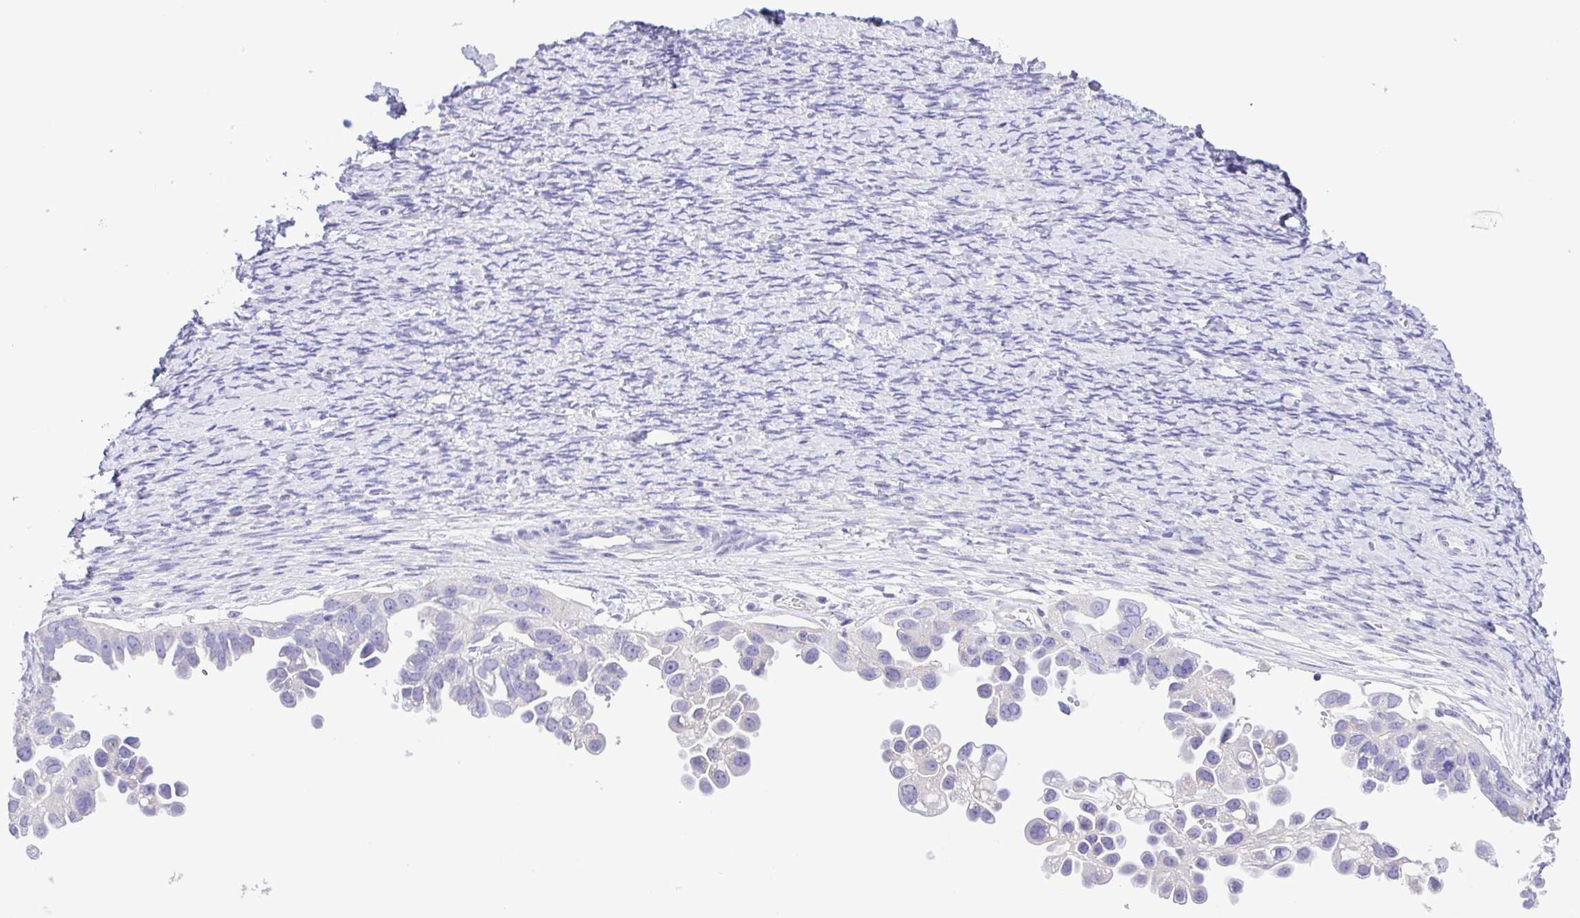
{"staining": {"intensity": "negative", "quantity": "none", "location": "none"}, "tissue": "ovarian cancer", "cell_type": "Tumor cells", "image_type": "cancer", "snomed": [{"axis": "morphology", "description": "Cystadenocarcinoma, serous, NOS"}, {"axis": "topography", "description": "Ovary"}], "caption": "Micrograph shows no protein positivity in tumor cells of ovarian cancer tissue.", "gene": "CD72", "patient": {"sex": "female", "age": 53}}